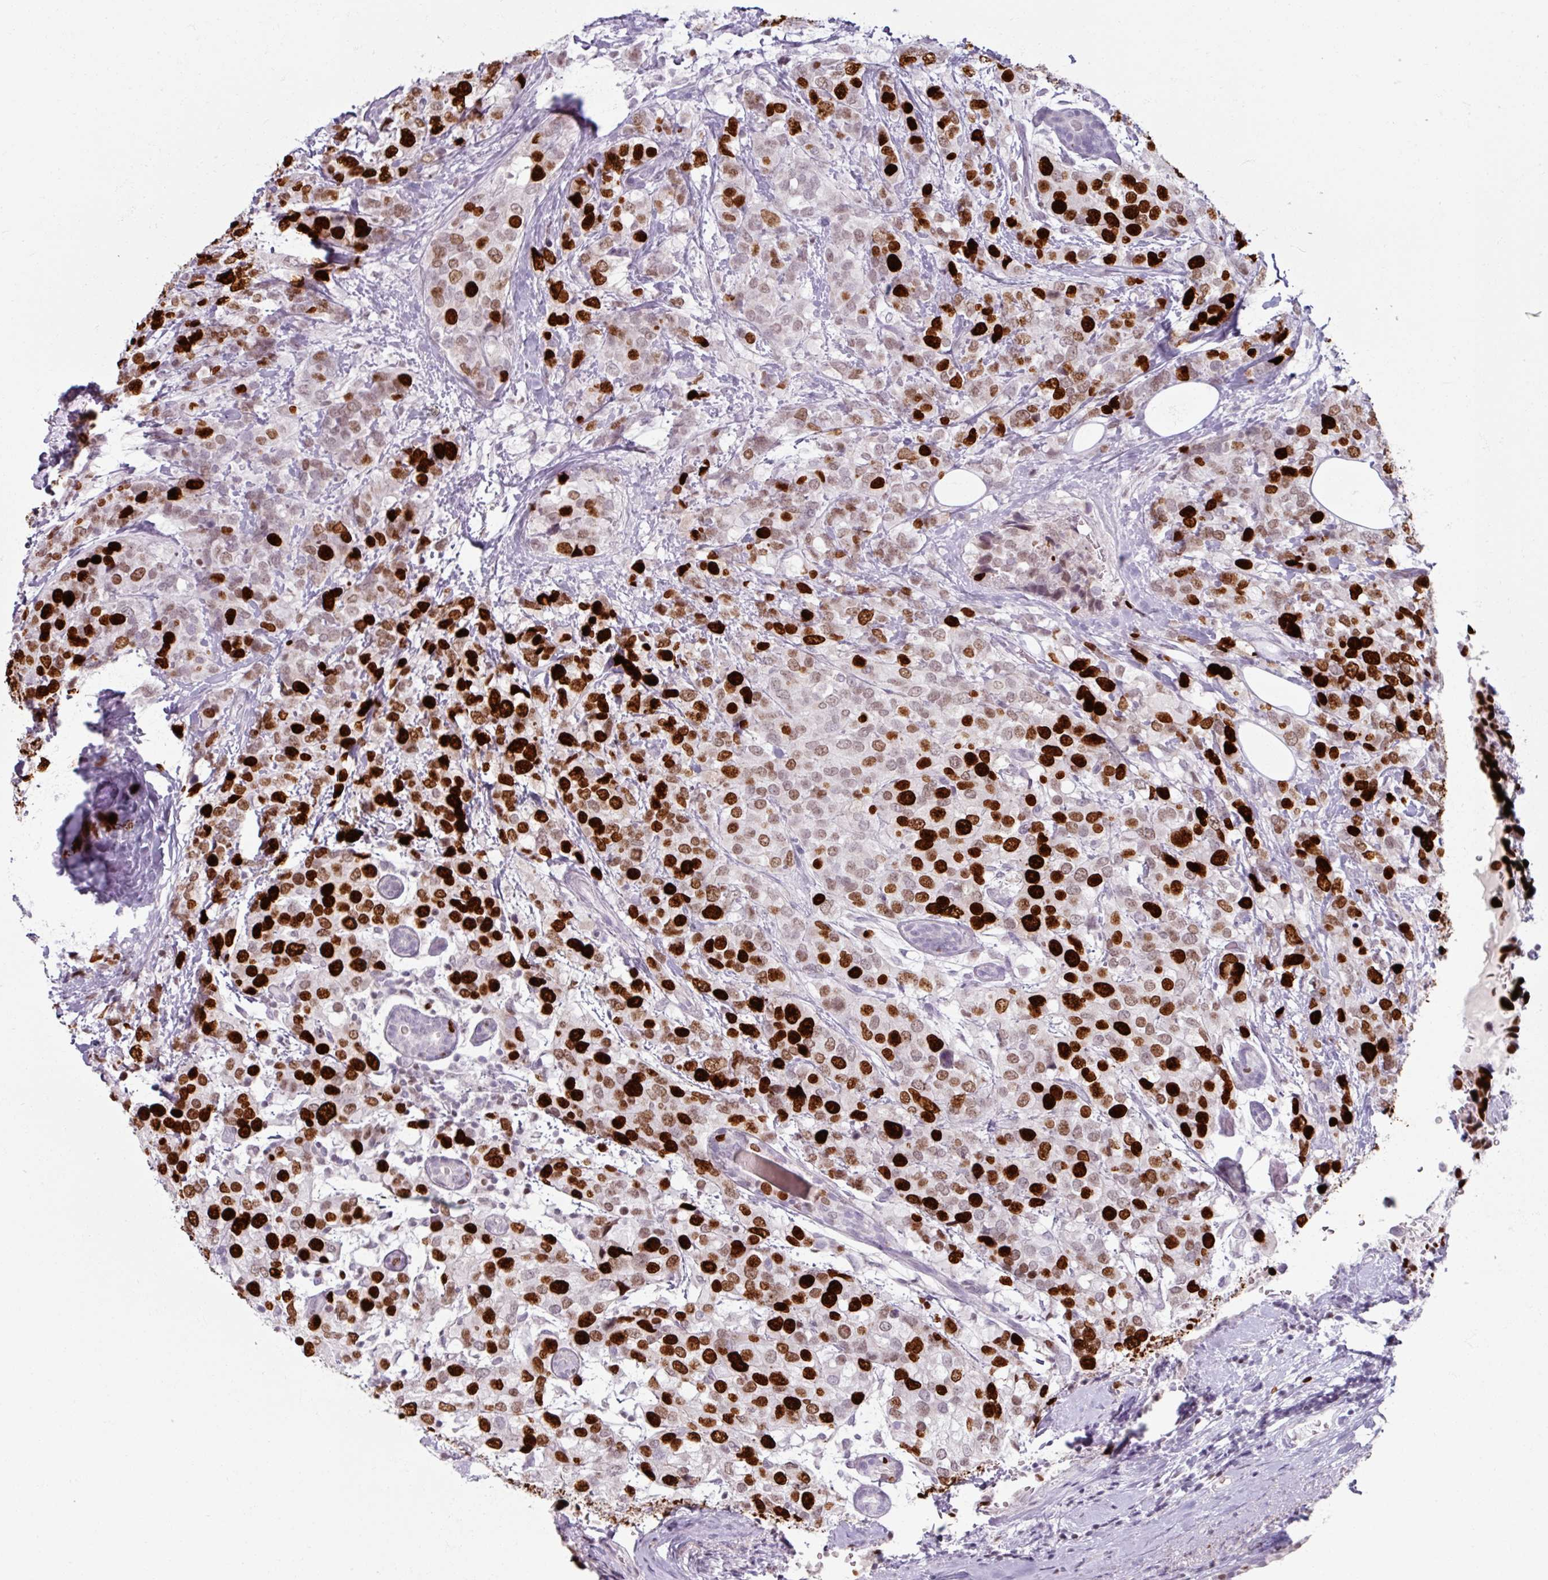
{"staining": {"intensity": "strong", "quantity": "25%-75%", "location": "nuclear"}, "tissue": "breast cancer", "cell_type": "Tumor cells", "image_type": "cancer", "snomed": [{"axis": "morphology", "description": "Lobular carcinoma"}, {"axis": "topography", "description": "Breast"}], "caption": "Immunohistochemistry (DAB (3,3'-diaminobenzidine)) staining of breast cancer (lobular carcinoma) displays strong nuclear protein staining in approximately 25%-75% of tumor cells. (DAB IHC with brightfield microscopy, high magnification).", "gene": "ATAD2", "patient": {"sex": "female", "age": 59}}